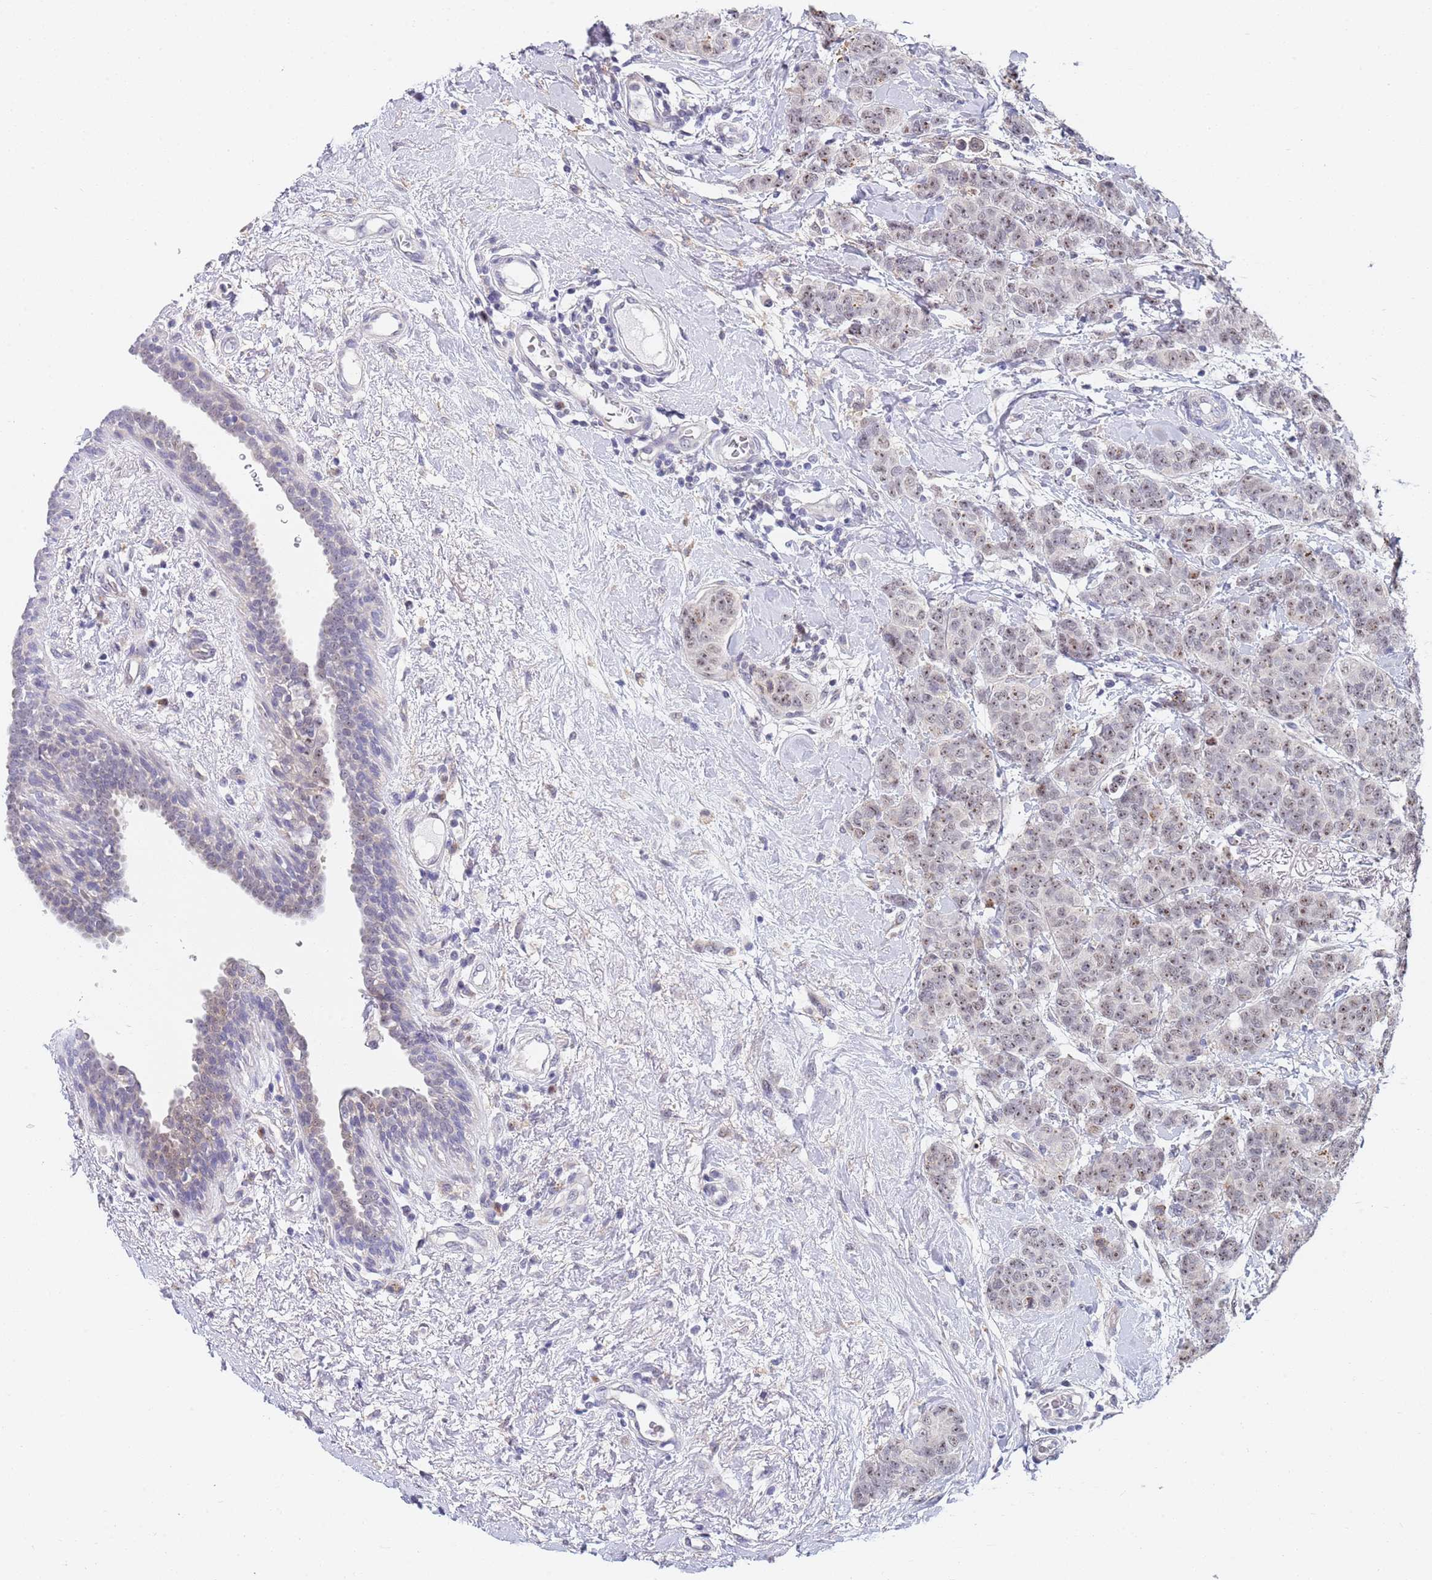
{"staining": {"intensity": "moderate", "quantity": "25%-75%", "location": "nuclear"}, "tissue": "breast cancer", "cell_type": "Tumor cells", "image_type": "cancer", "snomed": [{"axis": "morphology", "description": "Duct carcinoma"}, {"axis": "topography", "description": "Breast"}], "caption": "A micrograph showing moderate nuclear expression in about 25%-75% of tumor cells in breast cancer (invasive ductal carcinoma), as visualized by brown immunohistochemical staining.", "gene": "PLCL2", "patient": {"sex": "female", "age": 40}}